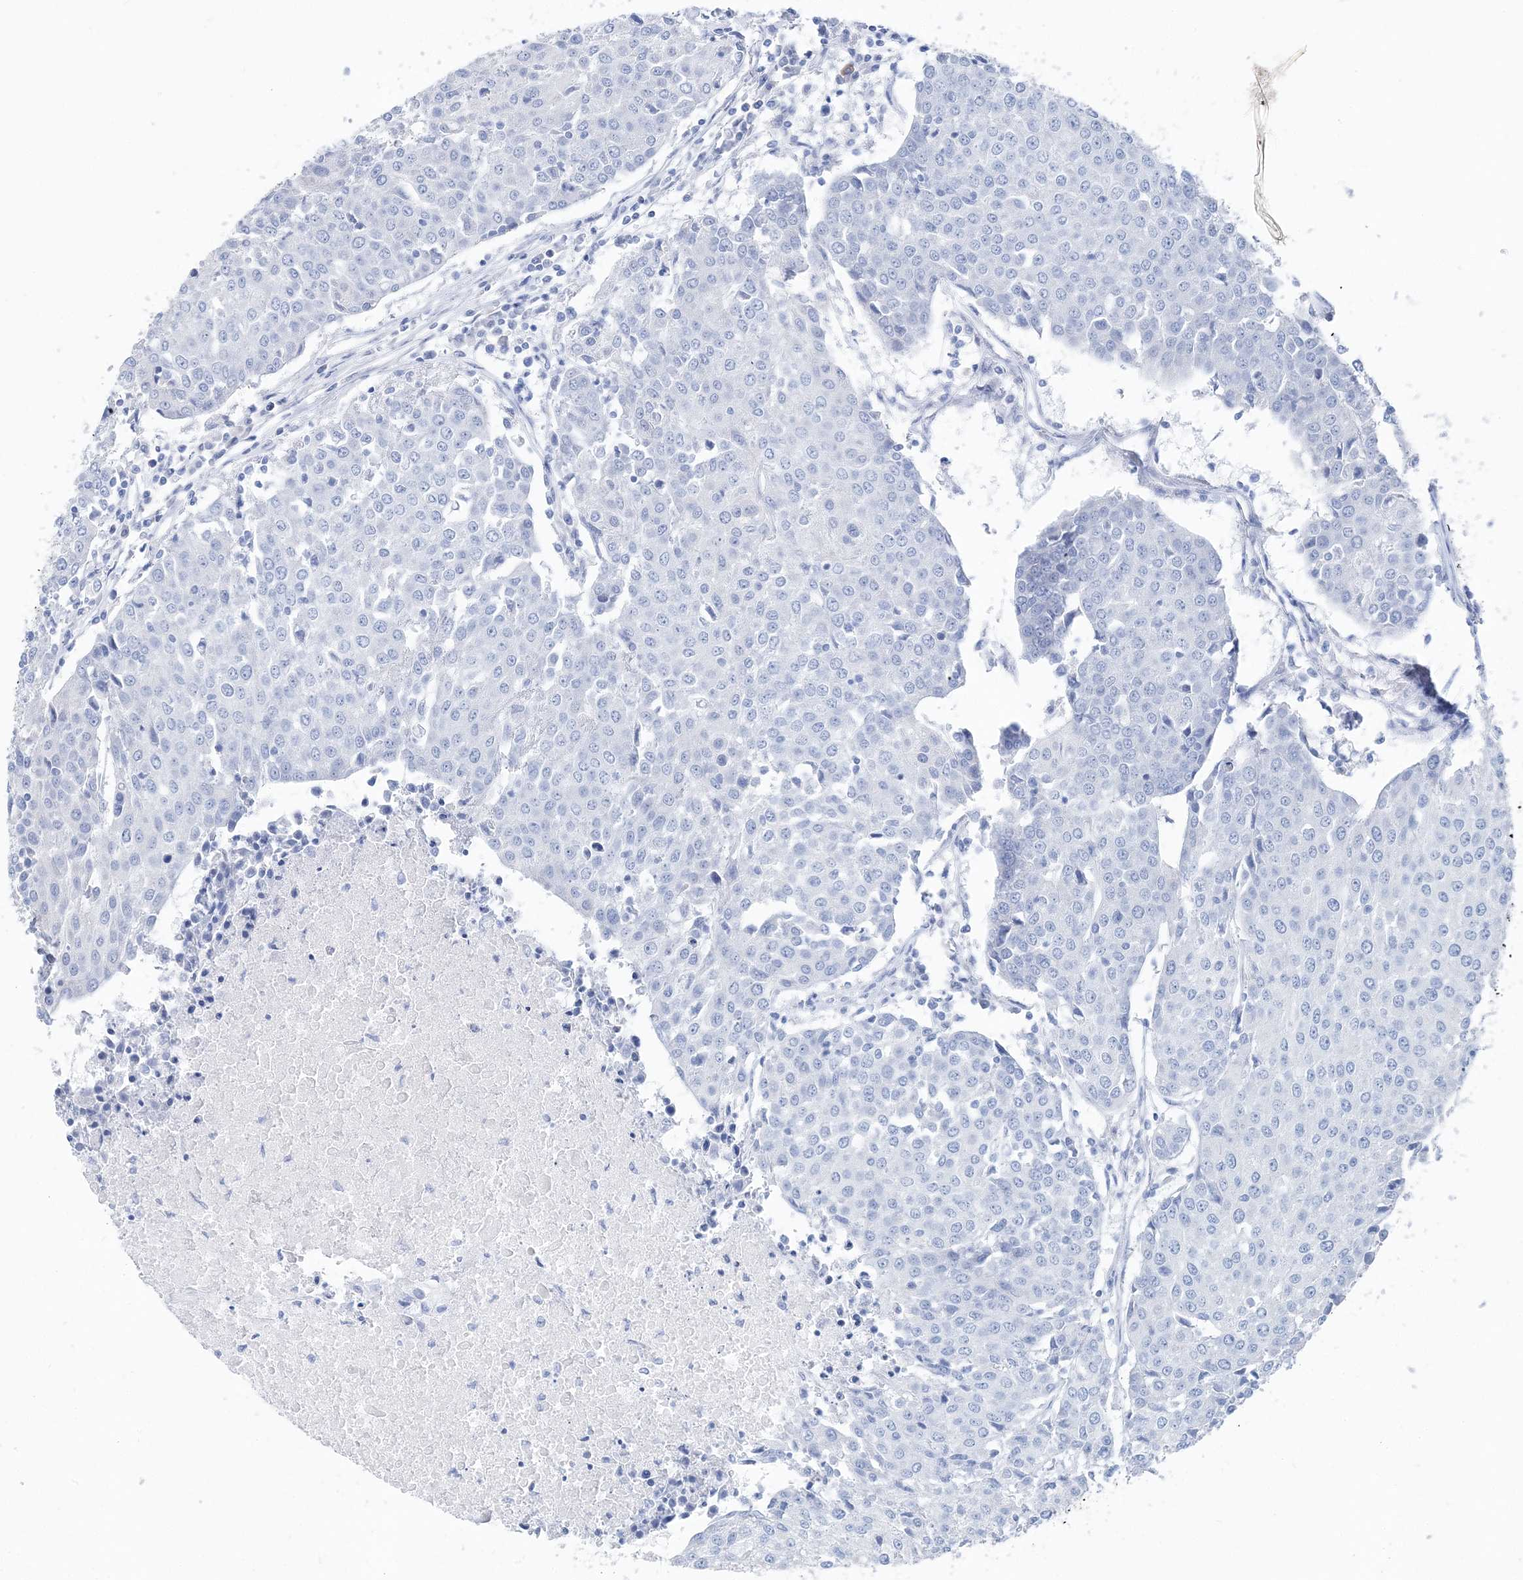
{"staining": {"intensity": "negative", "quantity": "none", "location": "none"}, "tissue": "urothelial cancer", "cell_type": "Tumor cells", "image_type": "cancer", "snomed": [{"axis": "morphology", "description": "Urothelial carcinoma, High grade"}, {"axis": "topography", "description": "Urinary bladder"}], "caption": "Tumor cells show no significant protein expression in urothelial carcinoma (high-grade). (Brightfield microscopy of DAB immunohistochemistry at high magnification).", "gene": "TSPYL6", "patient": {"sex": "female", "age": 85}}